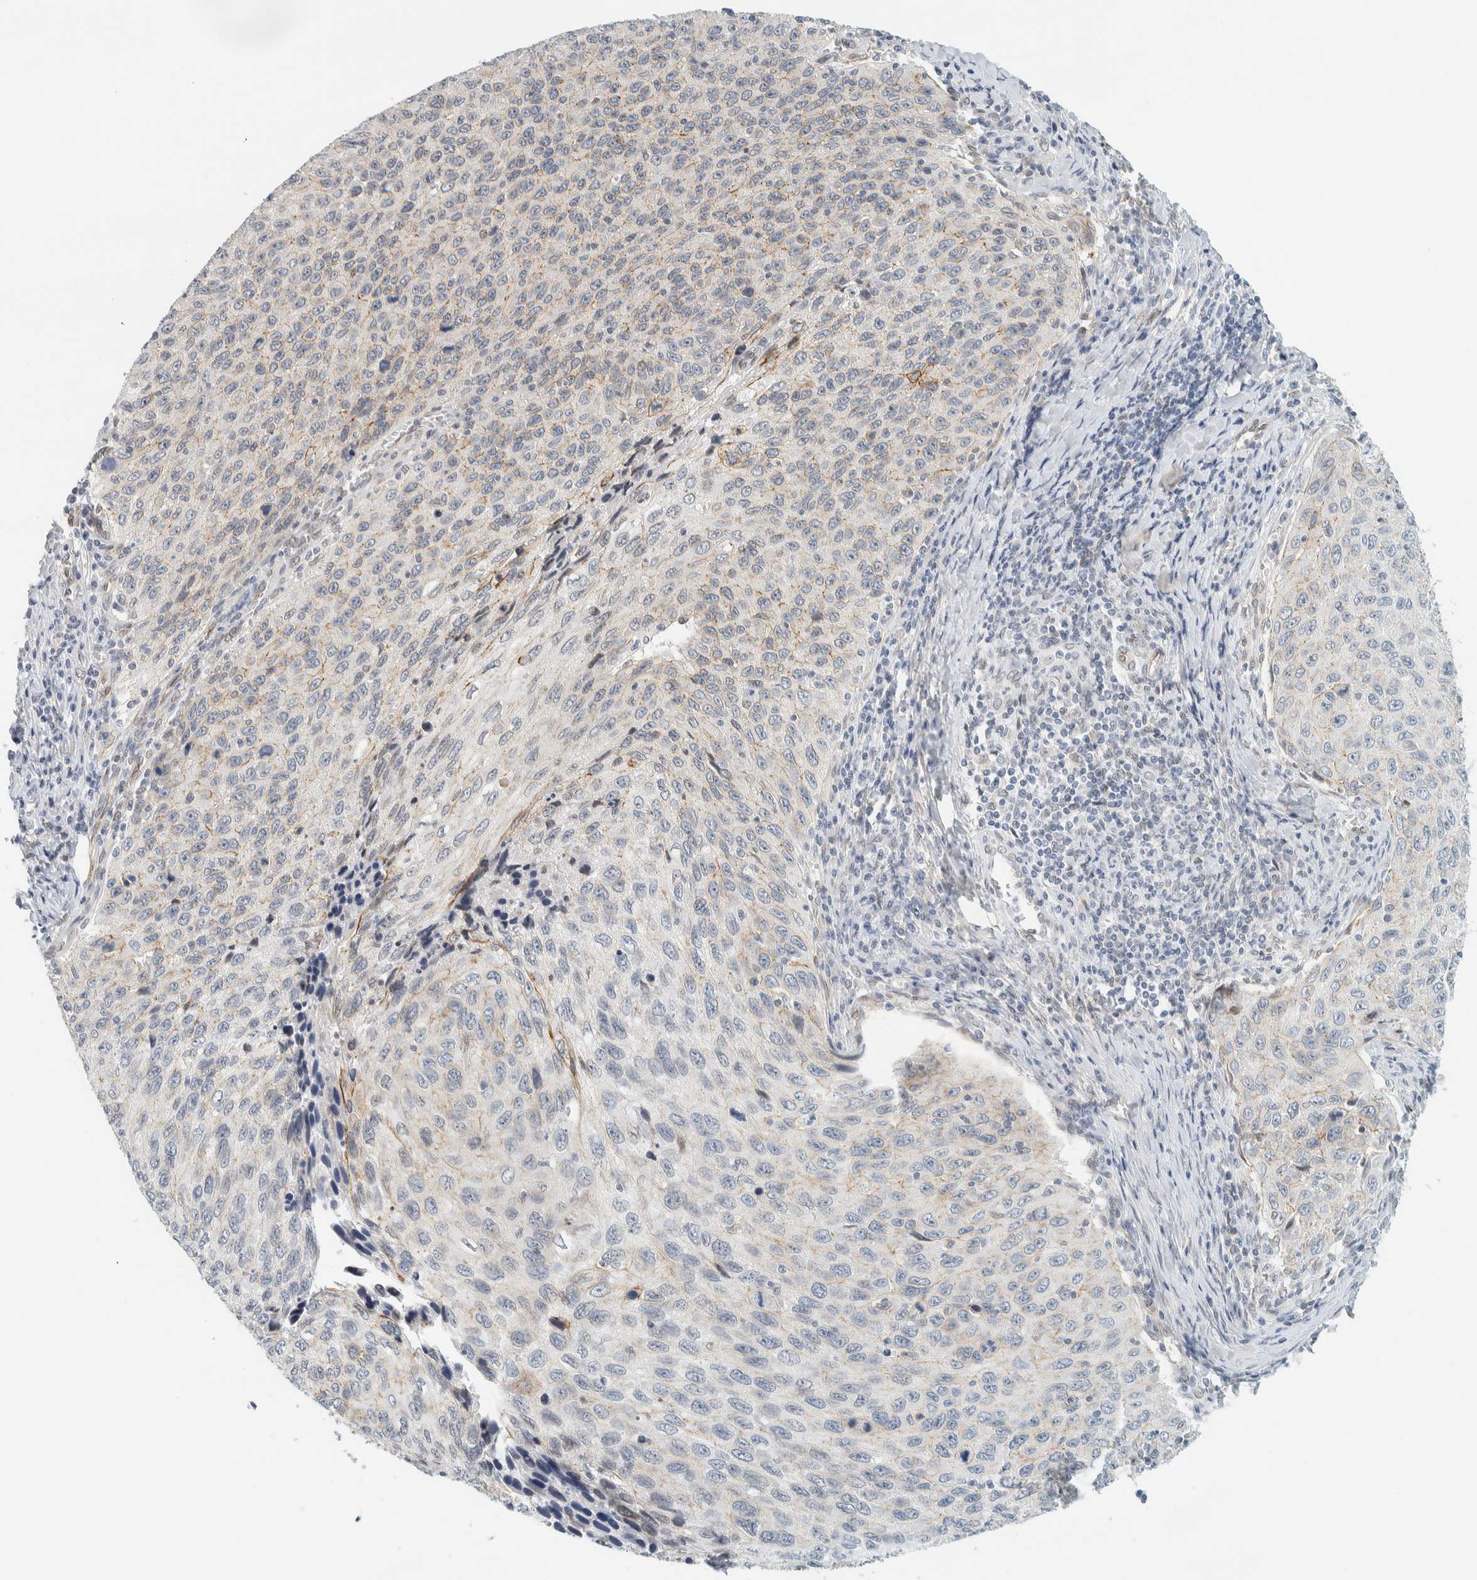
{"staining": {"intensity": "moderate", "quantity": "<25%", "location": "cytoplasmic/membranous"}, "tissue": "cervical cancer", "cell_type": "Tumor cells", "image_type": "cancer", "snomed": [{"axis": "morphology", "description": "Squamous cell carcinoma, NOS"}, {"axis": "topography", "description": "Cervix"}], "caption": "Immunohistochemical staining of squamous cell carcinoma (cervical) displays low levels of moderate cytoplasmic/membranous protein expression in about <25% of tumor cells. (Stains: DAB in brown, nuclei in blue, Microscopy: brightfield microscopy at high magnification).", "gene": "C1QTNF12", "patient": {"sex": "female", "age": 53}}